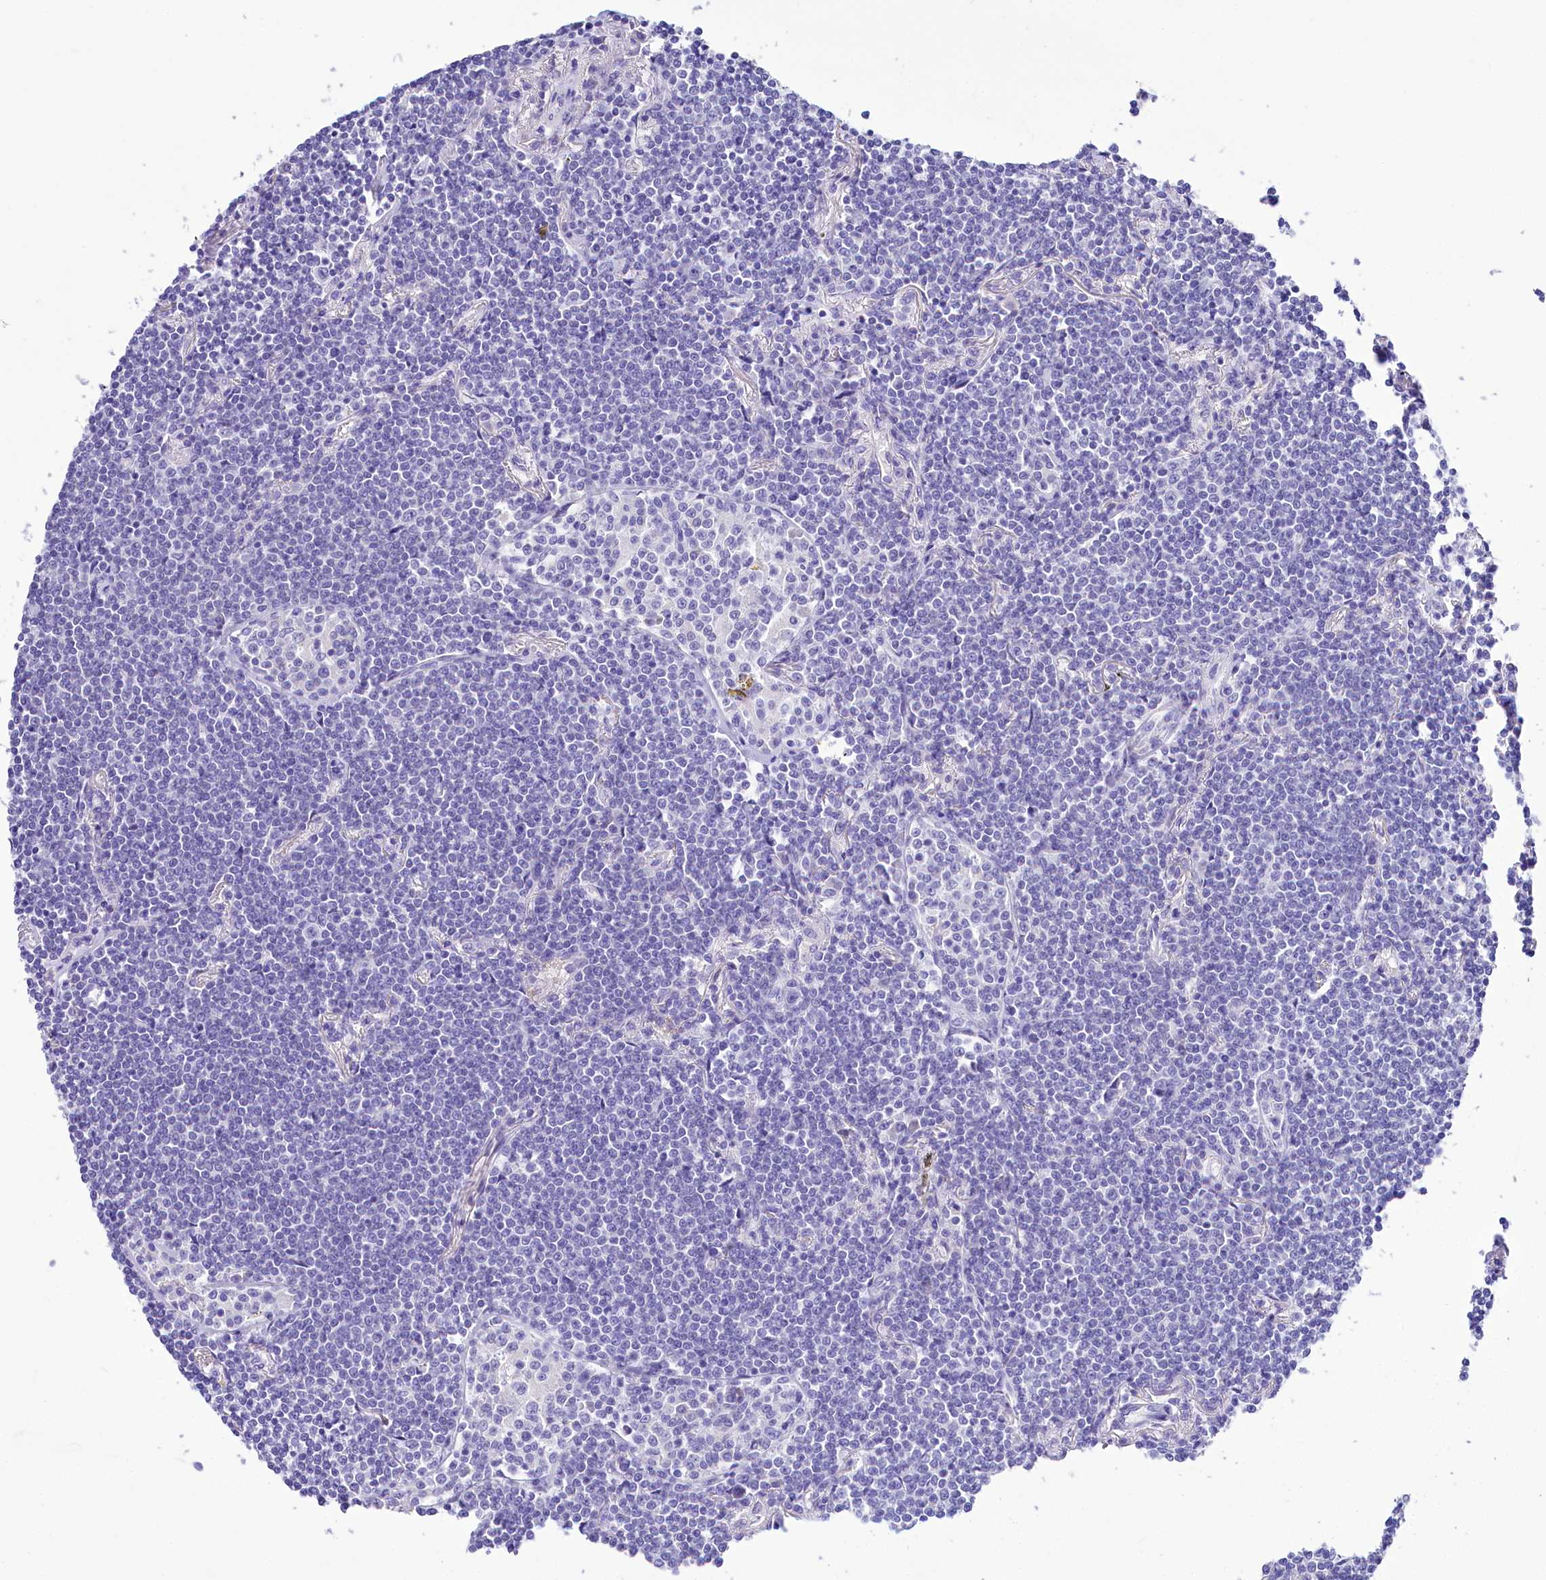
{"staining": {"intensity": "negative", "quantity": "none", "location": "none"}, "tissue": "lymphoma", "cell_type": "Tumor cells", "image_type": "cancer", "snomed": [{"axis": "morphology", "description": "Malignant lymphoma, non-Hodgkin's type, Low grade"}, {"axis": "topography", "description": "Lung"}], "caption": "DAB (3,3'-diaminobenzidine) immunohistochemical staining of human malignant lymphoma, non-Hodgkin's type (low-grade) reveals no significant expression in tumor cells.", "gene": "TTC36", "patient": {"sex": "female", "age": 71}}